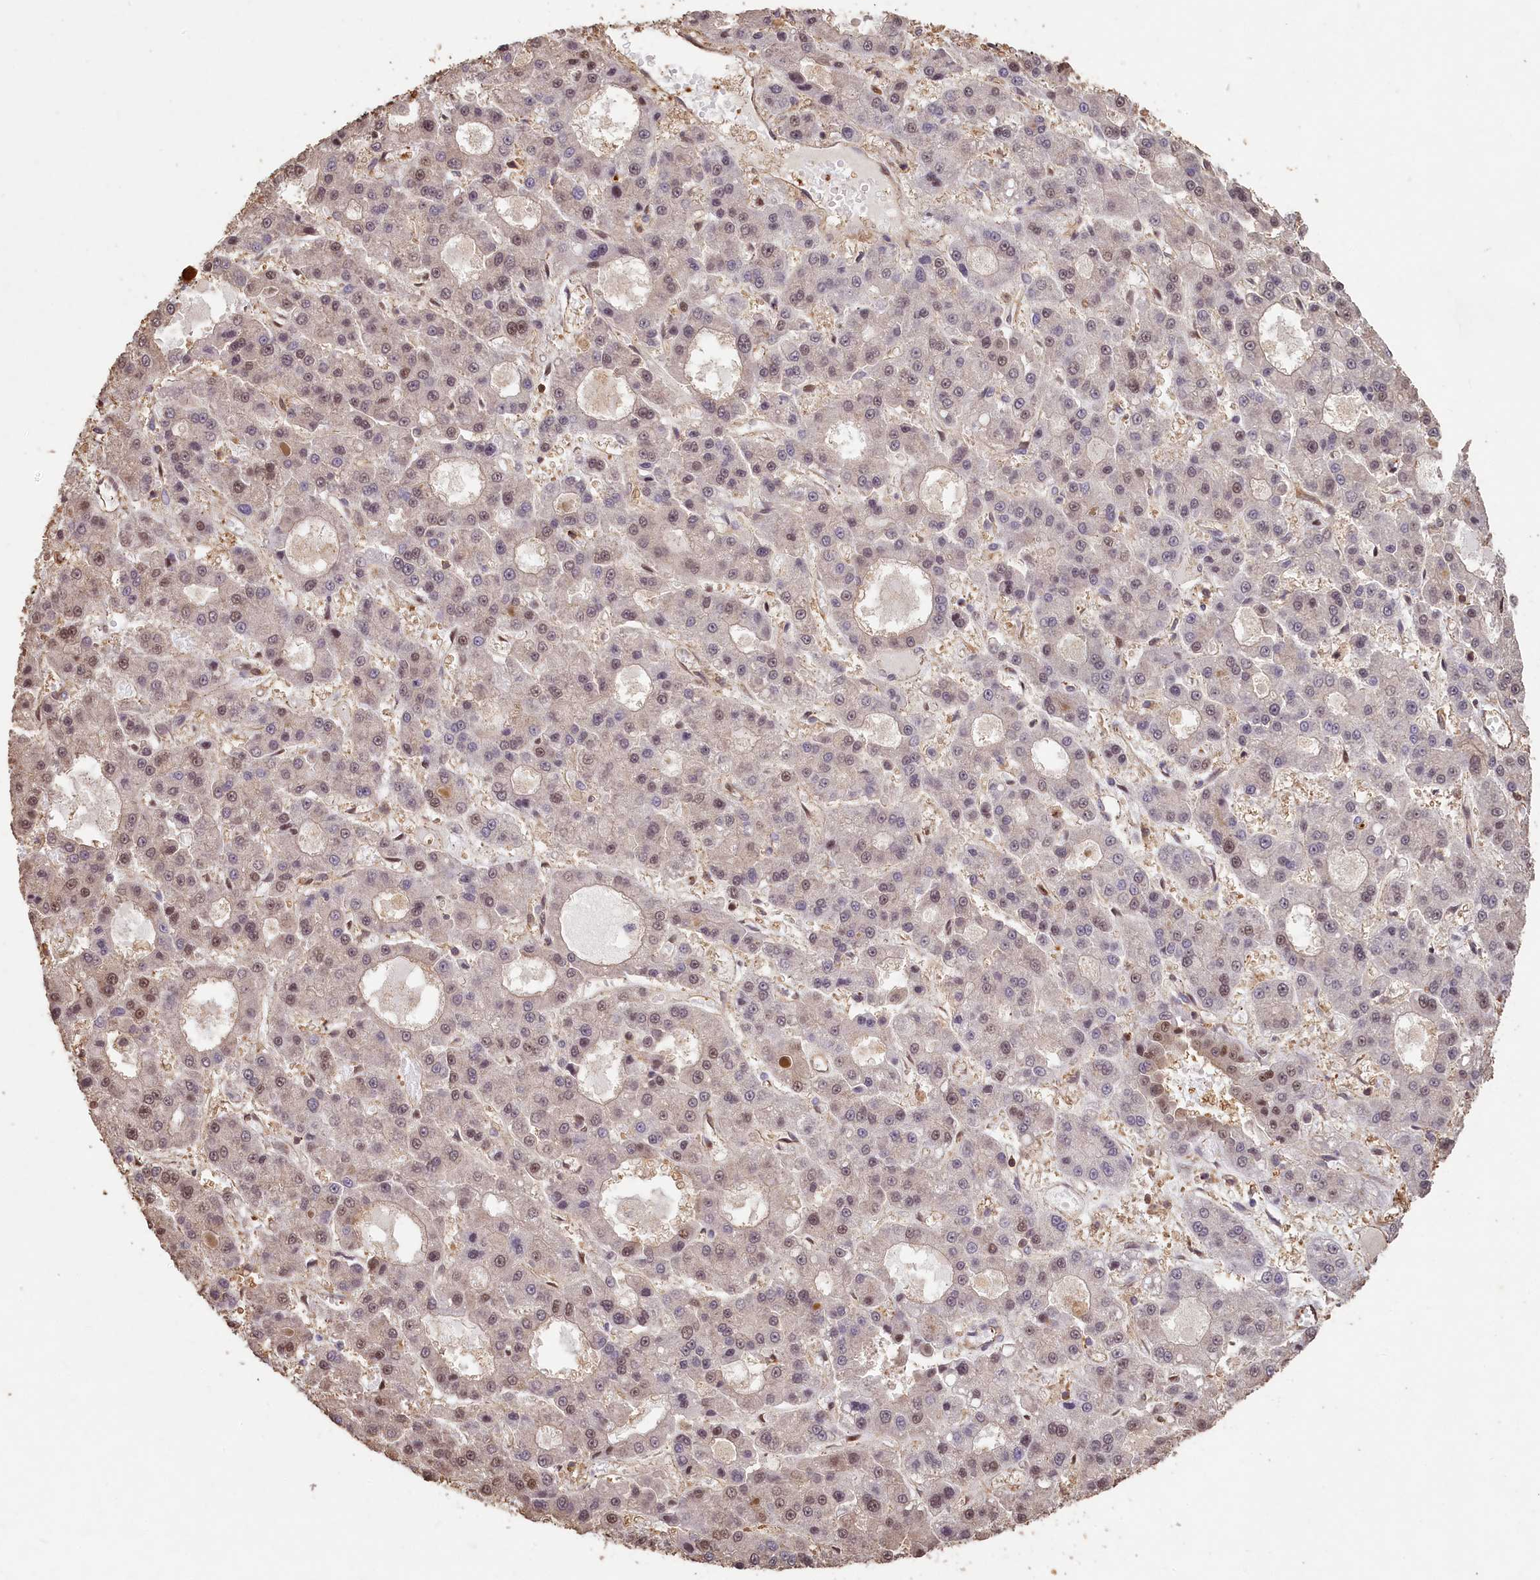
{"staining": {"intensity": "weak", "quantity": "25%-75%", "location": "nuclear"}, "tissue": "liver cancer", "cell_type": "Tumor cells", "image_type": "cancer", "snomed": [{"axis": "morphology", "description": "Carcinoma, Hepatocellular, NOS"}, {"axis": "topography", "description": "Liver"}], "caption": "Liver cancer stained with a brown dye exhibits weak nuclear positive expression in about 25%-75% of tumor cells.", "gene": "MADD", "patient": {"sex": "male", "age": 70}}